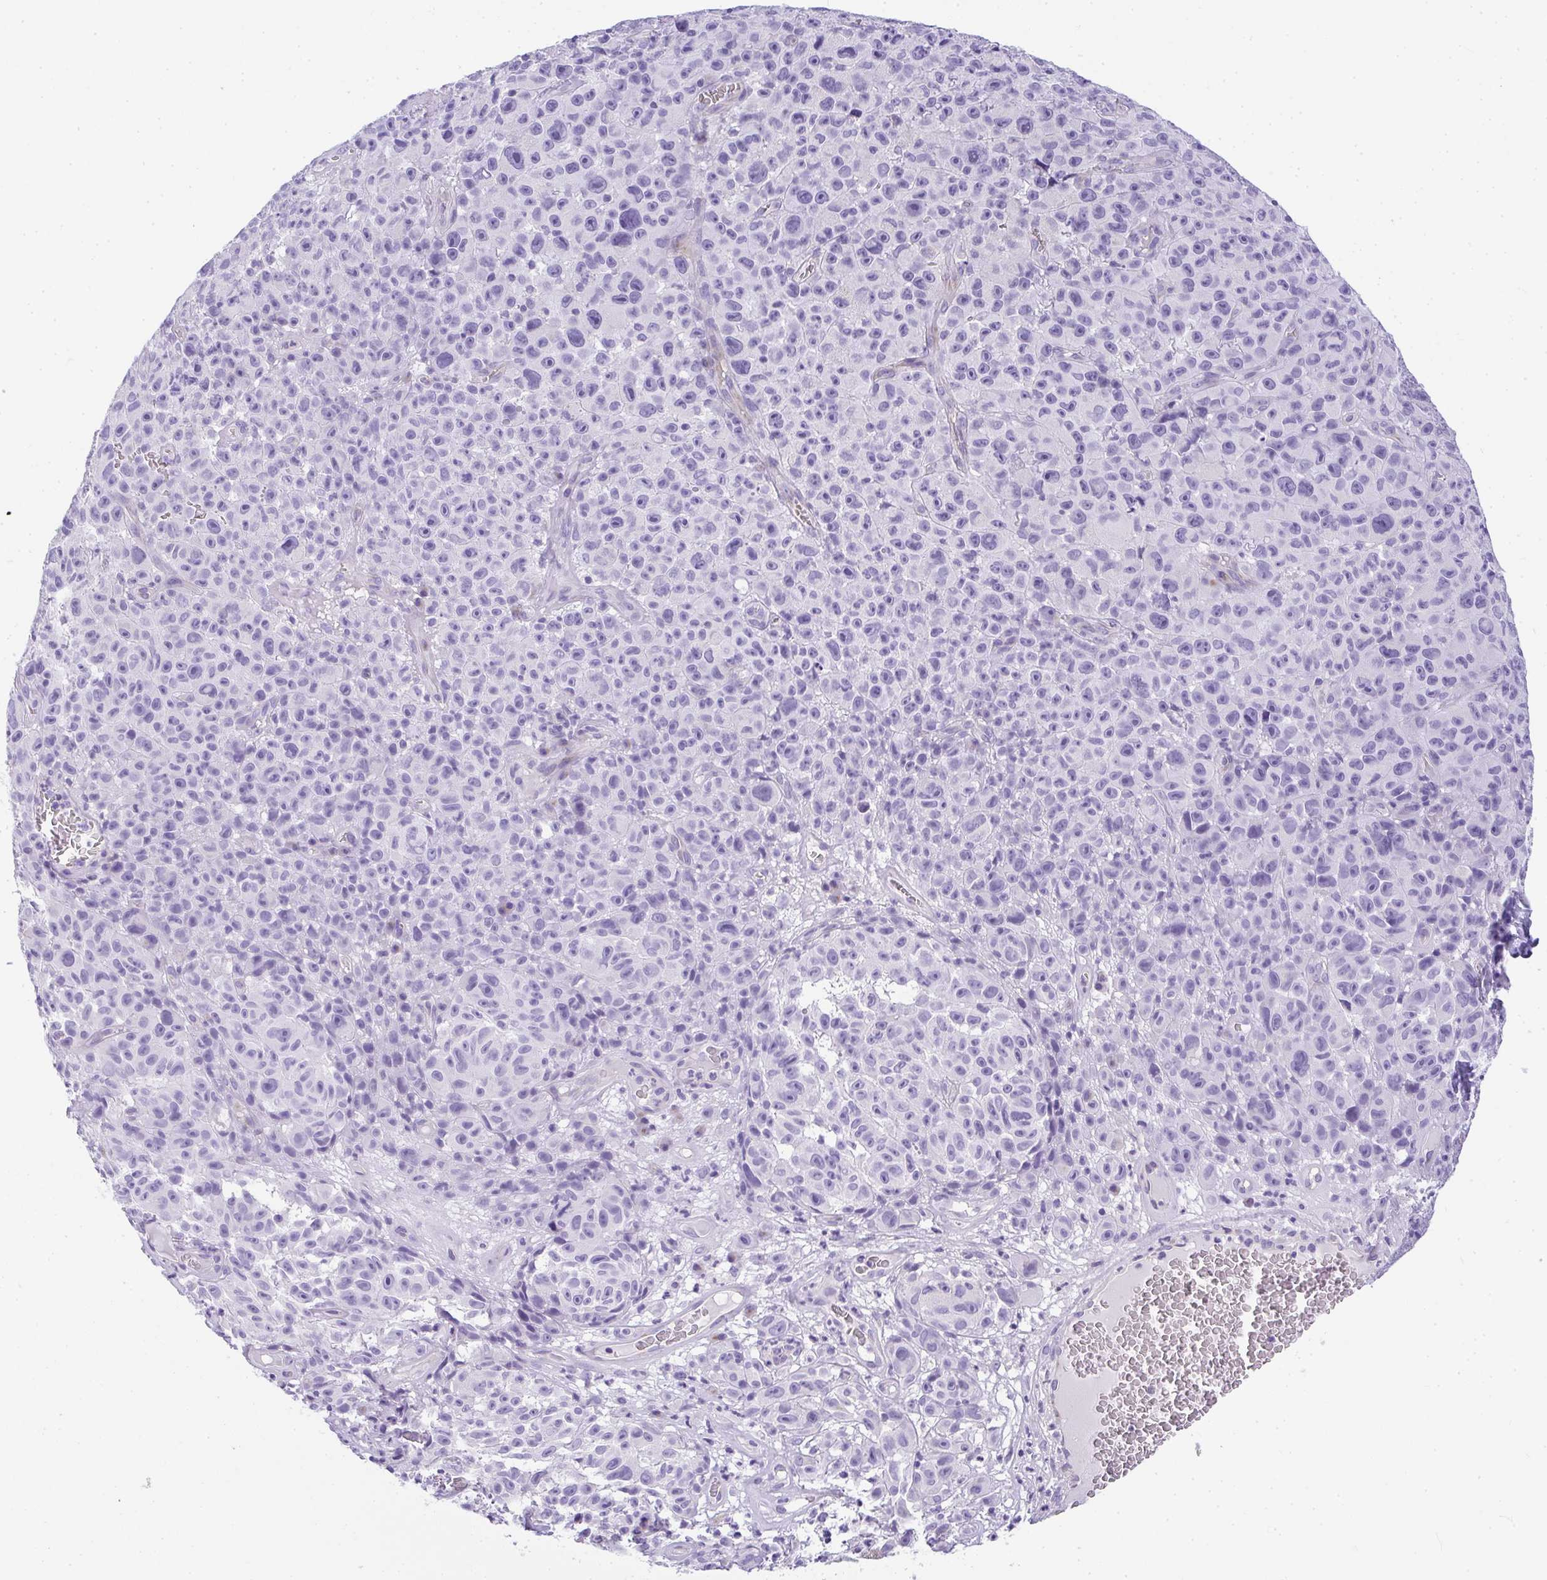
{"staining": {"intensity": "negative", "quantity": "none", "location": "none"}, "tissue": "melanoma", "cell_type": "Tumor cells", "image_type": "cancer", "snomed": [{"axis": "morphology", "description": "Malignant melanoma, NOS"}, {"axis": "topography", "description": "Skin"}], "caption": "A micrograph of human malignant melanoma is negative for staining in tumor cells. (DAB immunohistochemistry (IHC), high magnification).", "gene": "PLPPR3", "patient": {"sex": "female", "age": 82}}